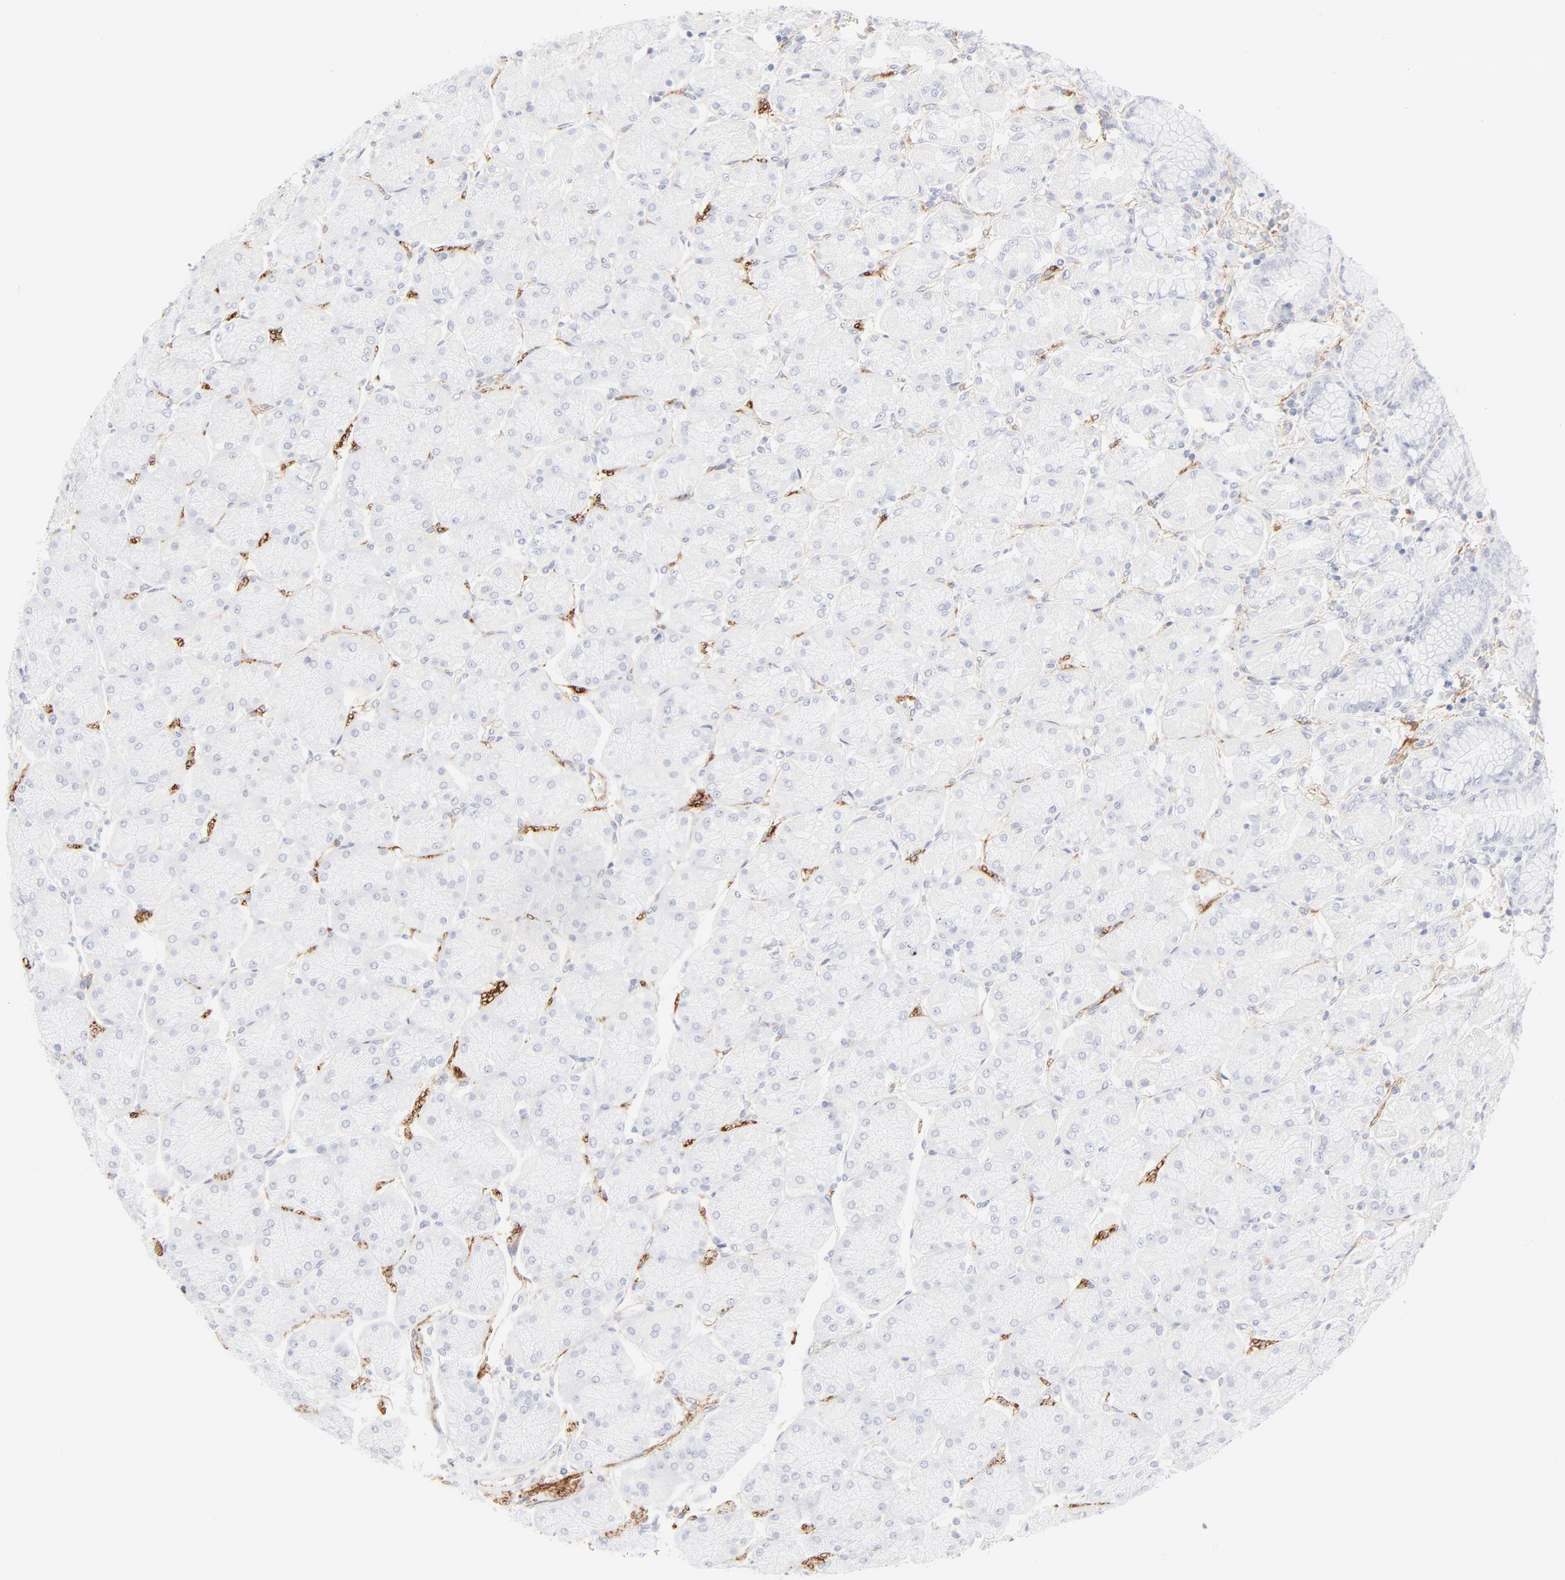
{"staining": {"intensity": "negative", "quantity": "none", "location": "none"}, "tissue": "stomach", "cell_type": "Glandular cells", "image_type": "normal", "snomed": [{"axis": "morphology", "description": "Normal tissue, NOS"}, {"axis": "topography", "description": "Stomach, upper"}, {"axis": "topography", "description": "Stomach"}], "caption": "The IHC photomicrograph has no significant staining in glandular cells of stomach.", "gene": "ITGA5", "patient": {"sex": "male", "age": 76}}